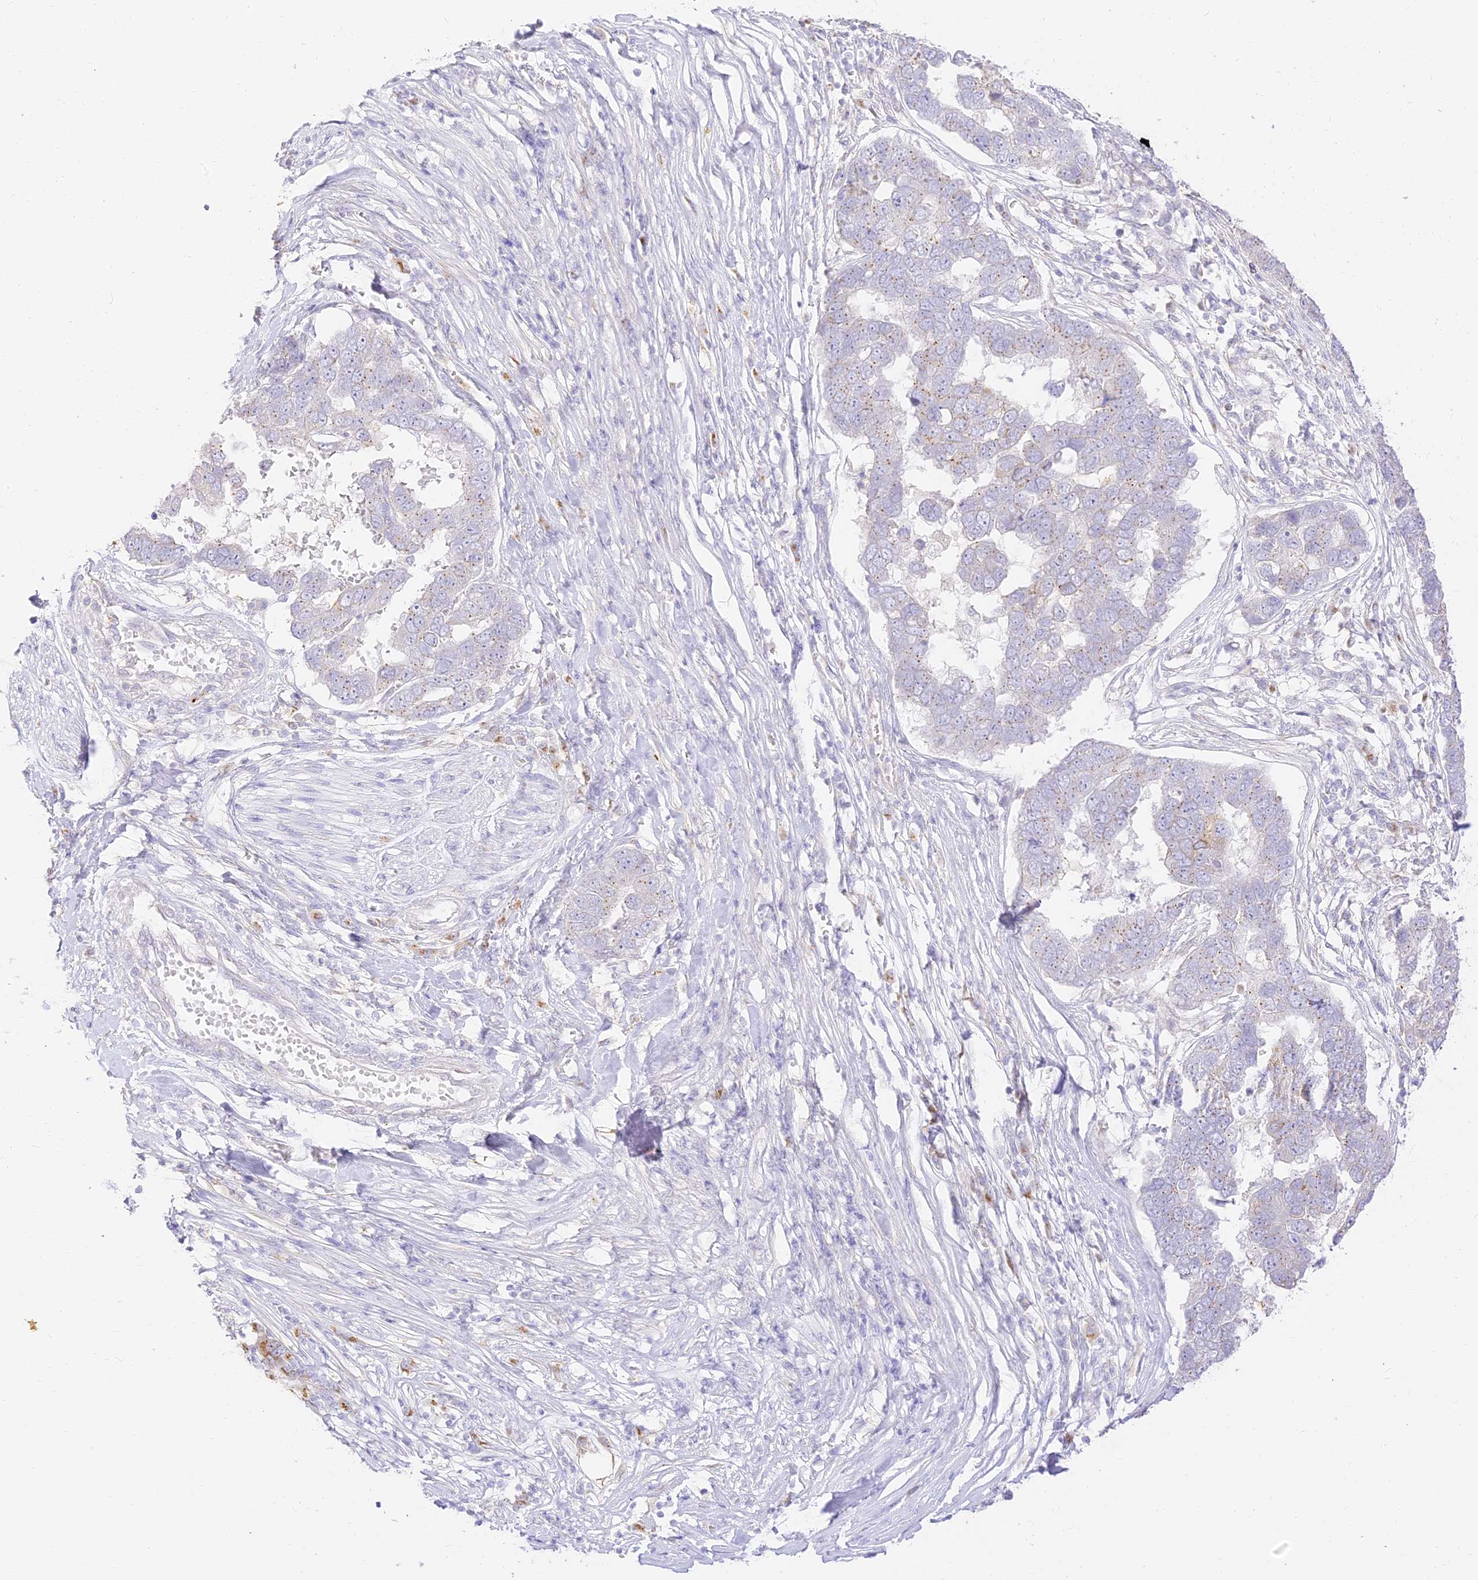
{"staining": {"intensity": "weak", "quantity": "25%-75%", "location": "cytoplasmic/membranous"}, "tissue": "pancreatic cancer", "cell_type": "Tumor cells", "image_type": "cancer", "snomed": [{"axis": "morphology", "description": "Adenocarcinoma, NOS"}, {"axis": "topography", "description": "Pancreas"}], "caption": "A brown stain labels weak cytoplasmic/membranous staining of a protein in human adenocarcinoma (pancreatic) tumor cells.", "gene": "SEC13", "patient": {"sex": "female", "age": 61}}